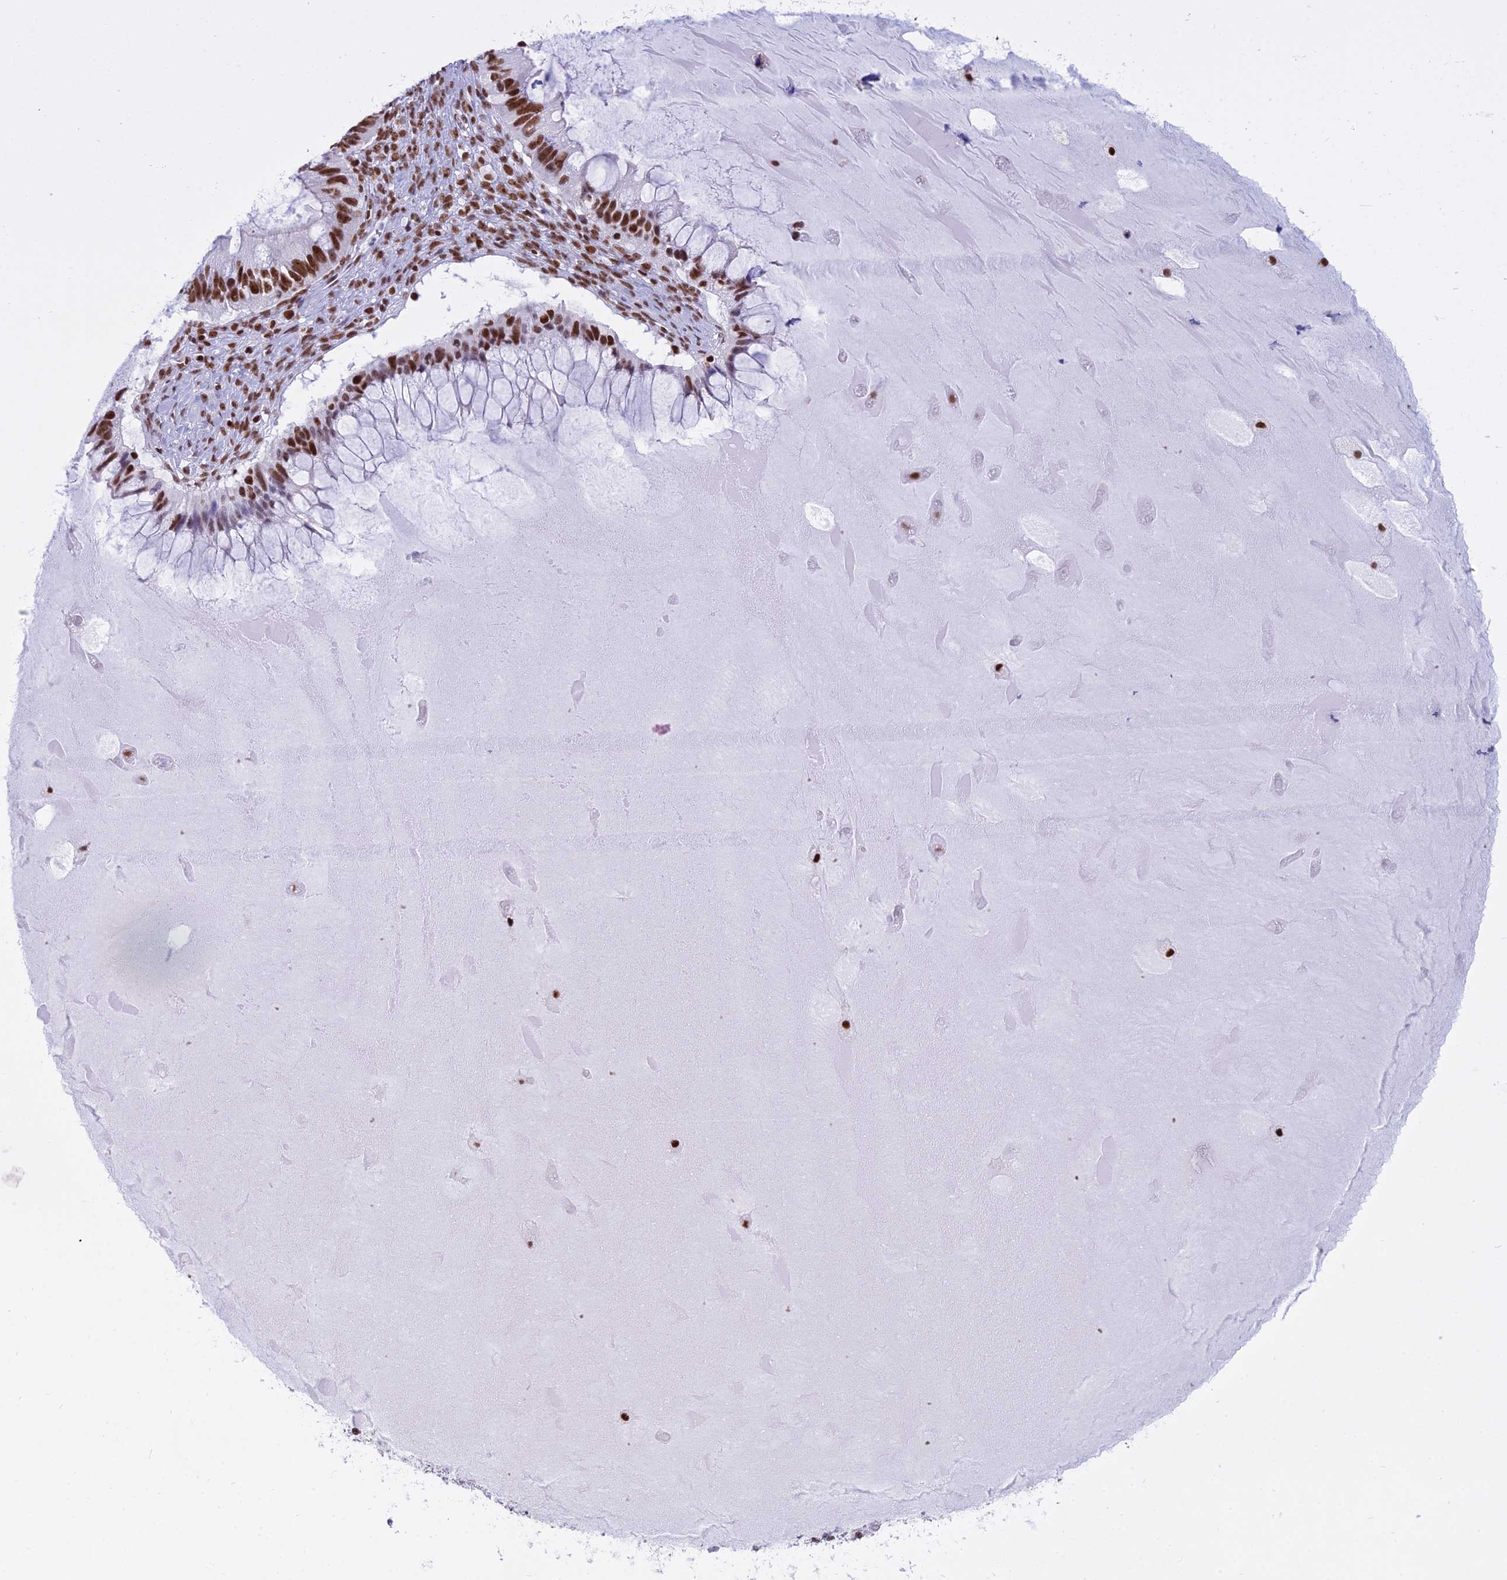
{"staining": {"intensity": "strong", "quantity": ">75%", "location": "nuclear"}, "tissue": "ovarian cancer", "cell_type": "Tumor cells", "image_type": "cancer", "snomed": [{"axis": "morphology", "description": "Cystadenocarcinoma, mucinous, NOS"}, {"axis": "topography", "description": "Ovary"}], "caption": "Ovarian mucinous cystadenocarcinoma stained for a protein reveals strong nuclear positivity in tumor cells.", "gene": "PARP1", "patient": {"sex": "female", "age": 61}}